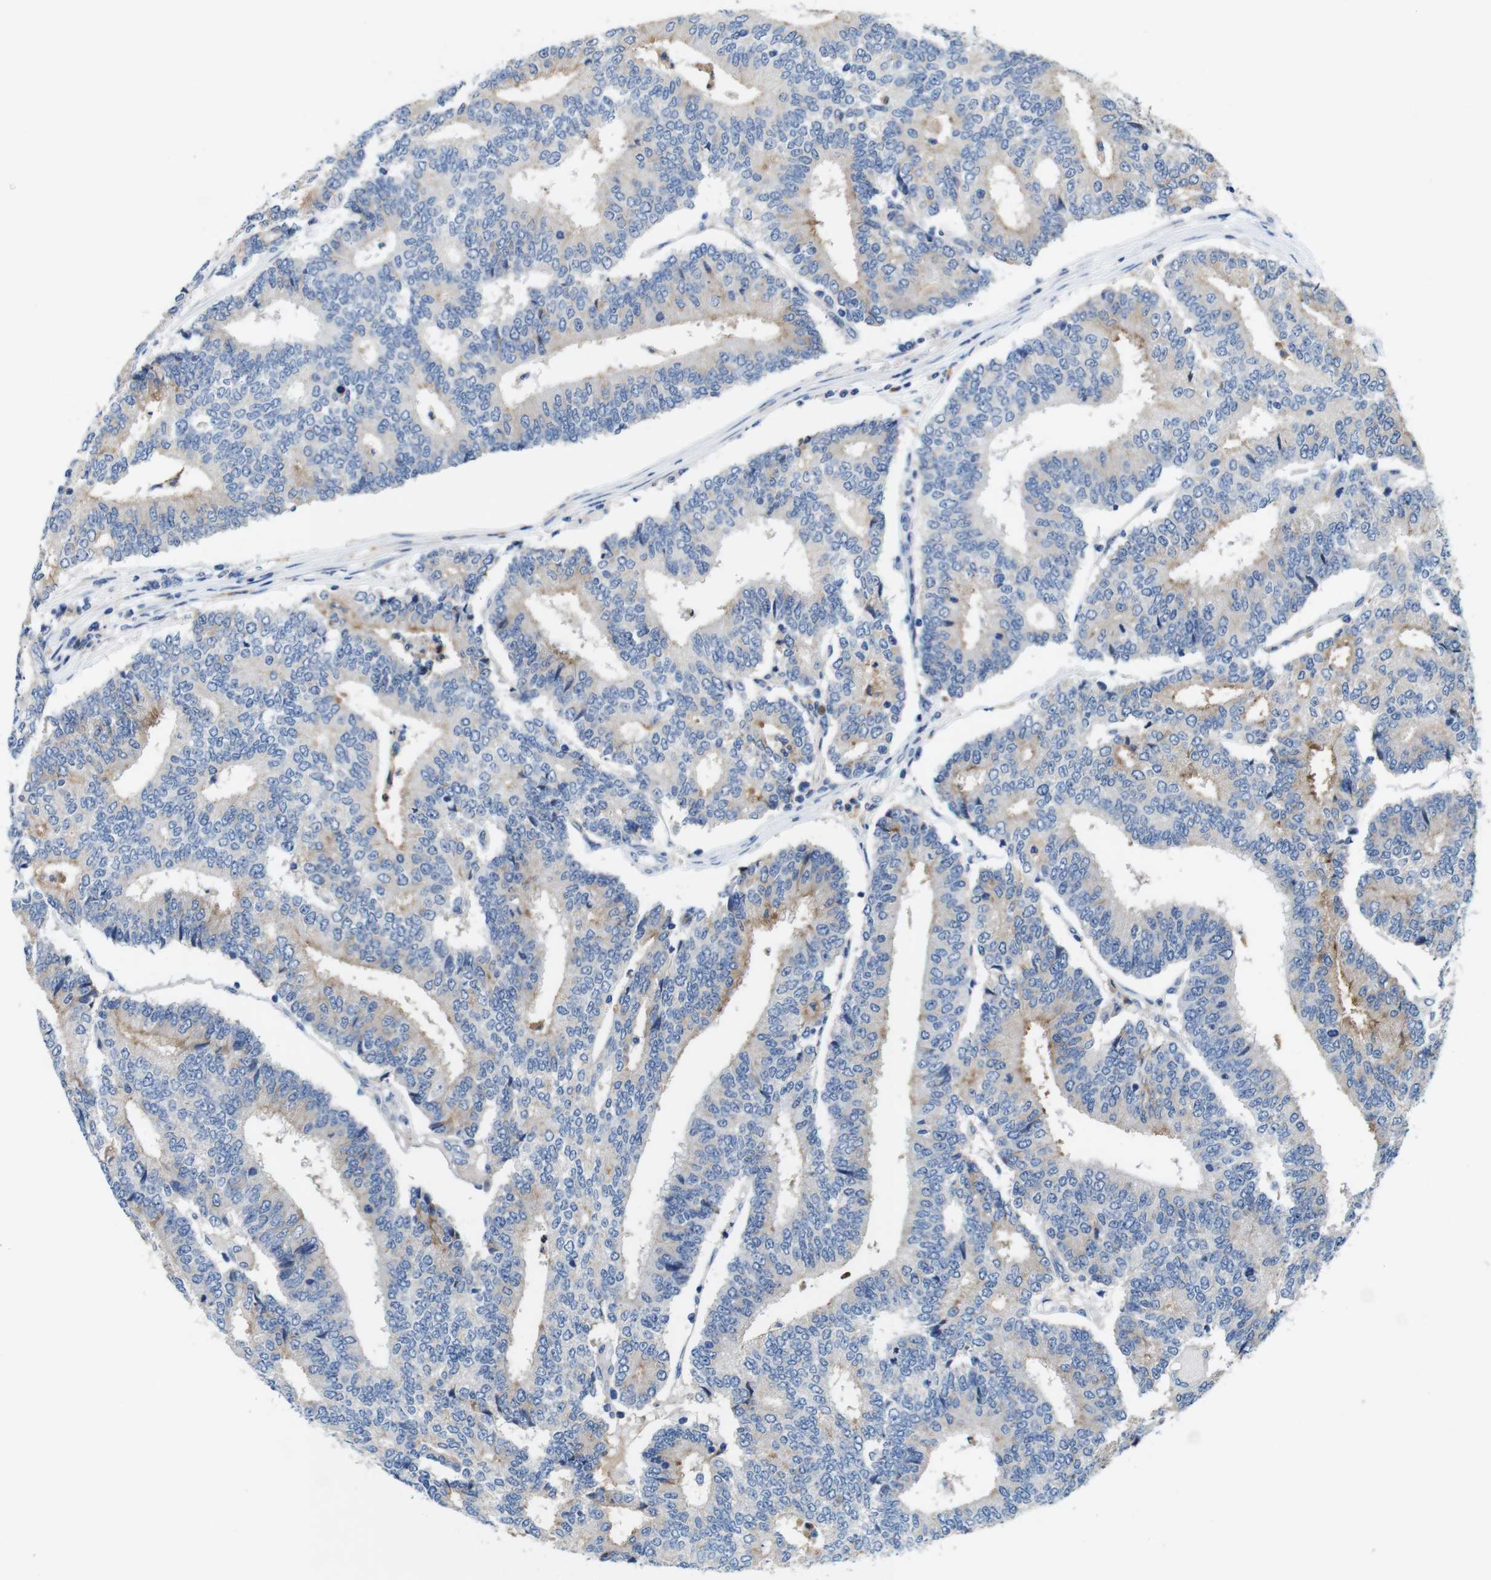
{"staining": {"intensity": "moderate", "quantity": "<25%", "location": "cytoplasmic/membranous"}, "tissue": "prostate cancer", "cell_type": "Tumor cells", "image_type": "cancer", "snomed": [{"axis": "morphology", "description": "Normal tissue, NOS"}, {"axis": "morphology", "description": "Adenocarcinoma, High grade"}, {"axis": "topography", "description": "Prostate"}, {"axis": "topography", "description": "Seminal veicle"}], "caption": "Immunohistochemistry (IHC) staining of high-grade adenocarcinoma (prostate), which reveals low levels of moderate cytoplasmic/membranous positivity in approximately <25% of tumor cells indicating moderate cytoplasmic/membranous protein positivity. The staining was performed using DAB (3,3'-diaminobenzidine) (brown) for protein detection and nuclei were counterstained in hematoxylin (blue).", "gene": "C1RL", "patient": {"sex": "male", "age": 55}}